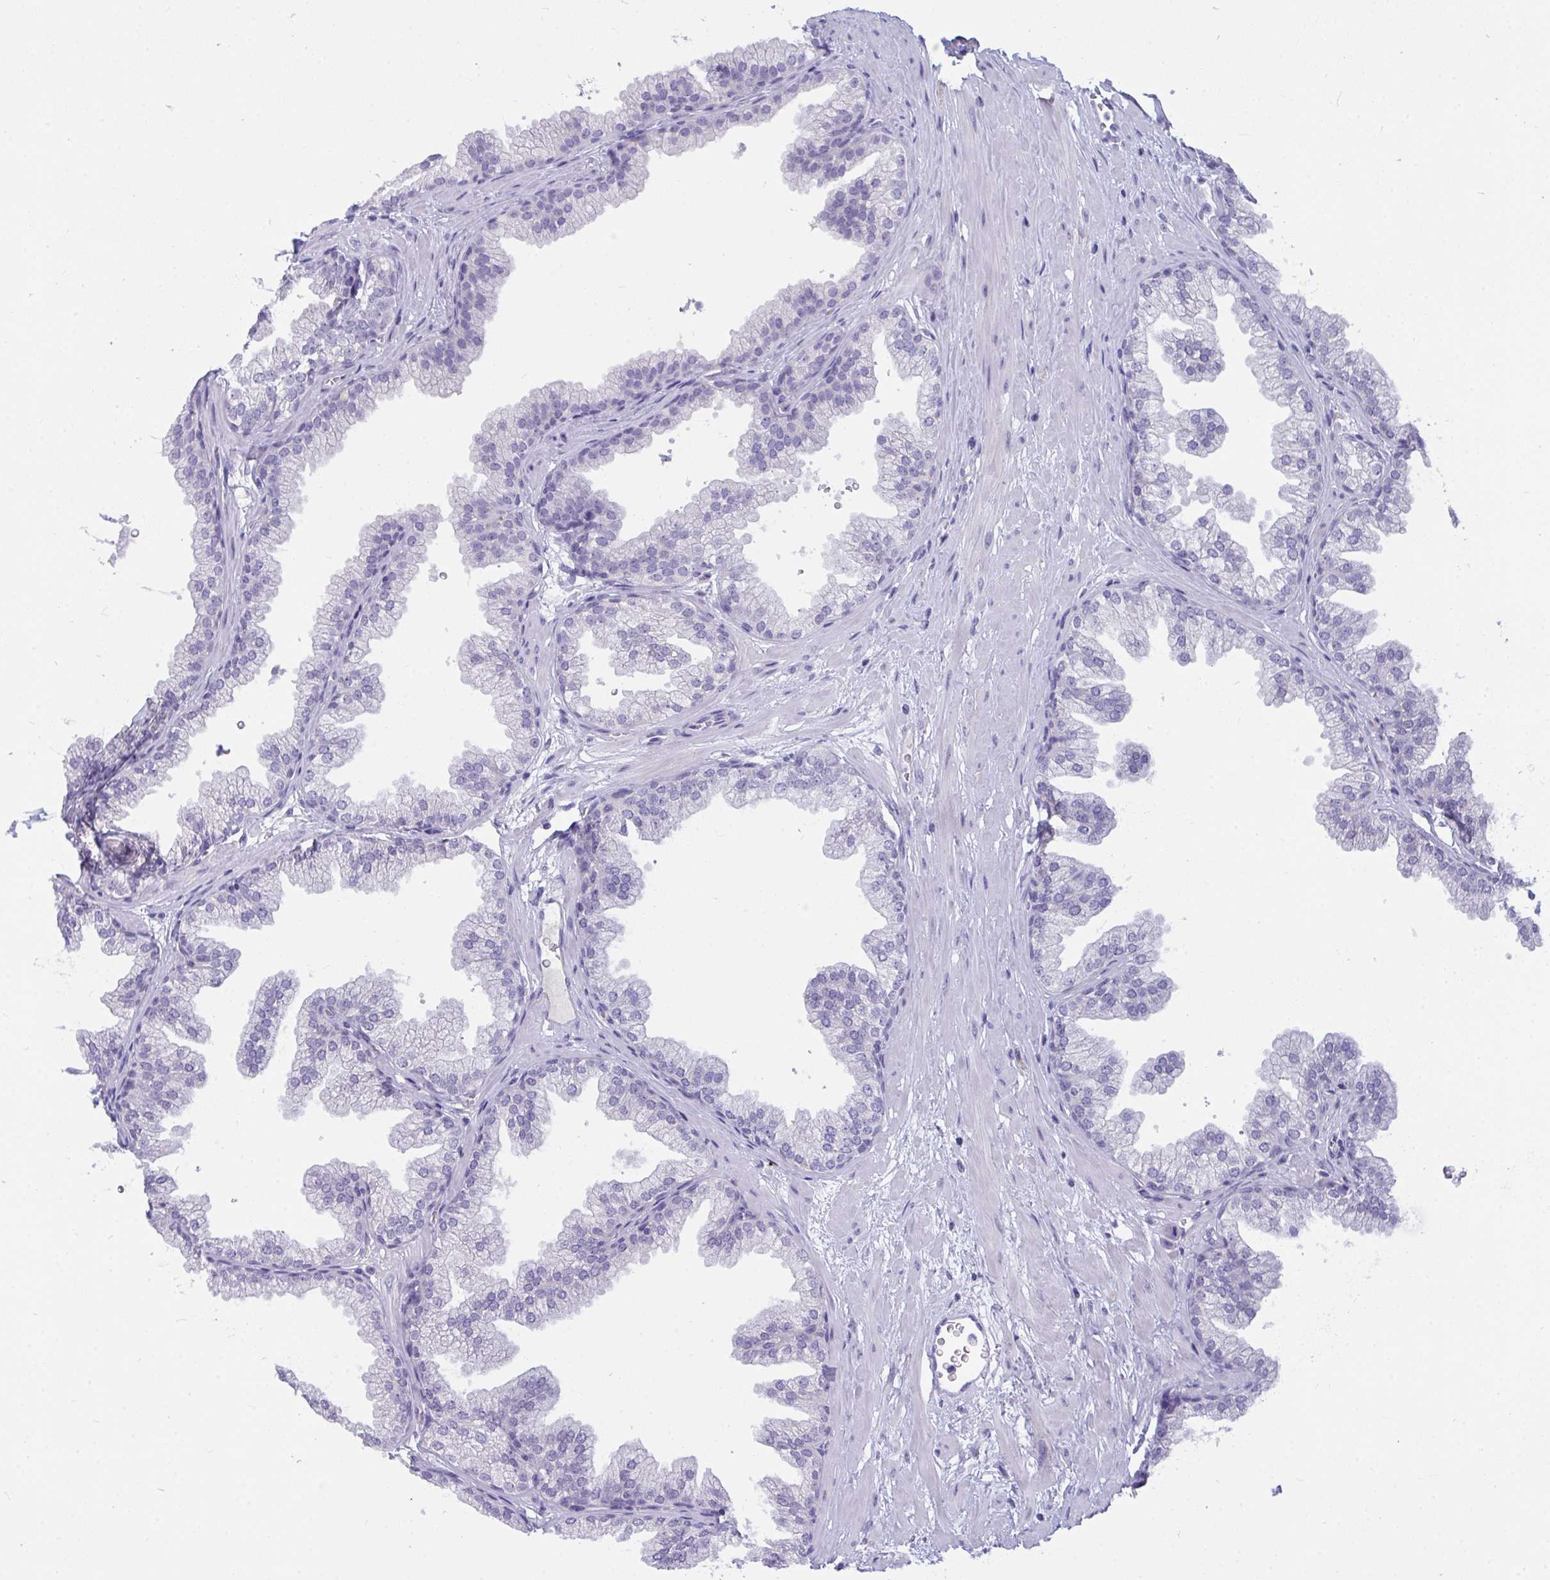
{"staining": {"intensity": "negative", "quantity": "none", "location": "none"}, "tissue": "prostate", "cell_type": "Glandular cells", "image_type": "normal", "snomed": [{"axis": "morphology", "description": "Normal tissue, NOS"}, {"axis": "topography", "description": "Prostate"}], "caption": "A high-resolution photomicrograph shows IHC staining of unremarkable prostate, which displays no significant positivity in glandular cells. Brightfield microscopy of IHC stained with DAB (3,3'-diaminobenzidine) (brown) and hematoxylin (blue), captured at high magnification.", "gene": "SEMA6B", "patient": {"sex": "male", "age": 37}}